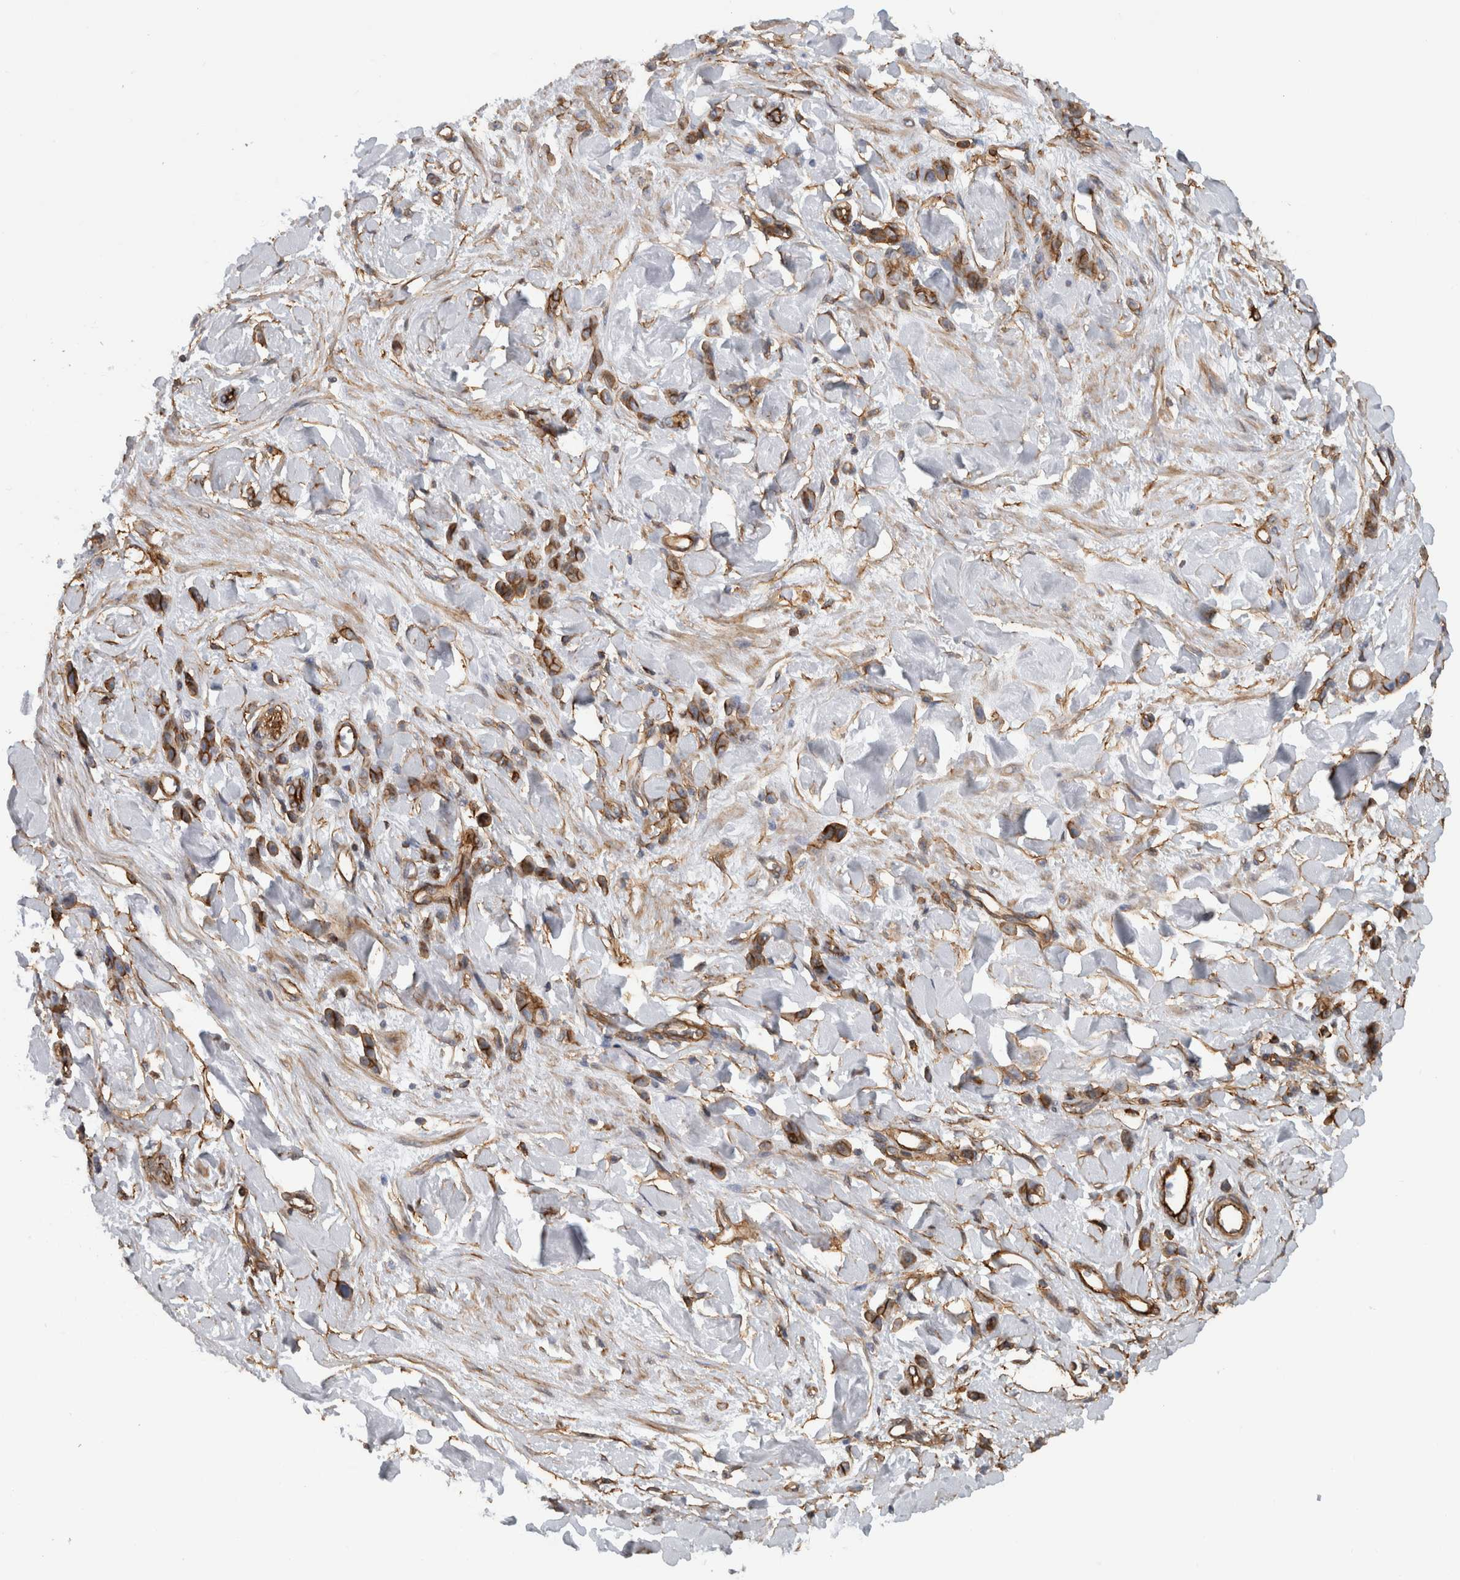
{"staining": {"intensity": "strong", "quantity": "25%-75%", "location": "cytoplasmic/membranous"}, "tissue": "stomach cancer", "cell_type": "Tumor cells", "image_type": "cancer", "snomed": [{"axis": "morphology", "description": "Normal tissue, NOS"}, {"axis": "morphology", "description": "Adenocarcinoma, NOS"}, {"axis": "topography", "description": "Stomach"}], "caption": "A high amount of strong cytoplasmic/membranous staining is seen in approximately 25%-75% of tumor cells in stomach cancer tissue.", "gene": "AHNAK", "patient": {"sex": "male", "age": 82}}